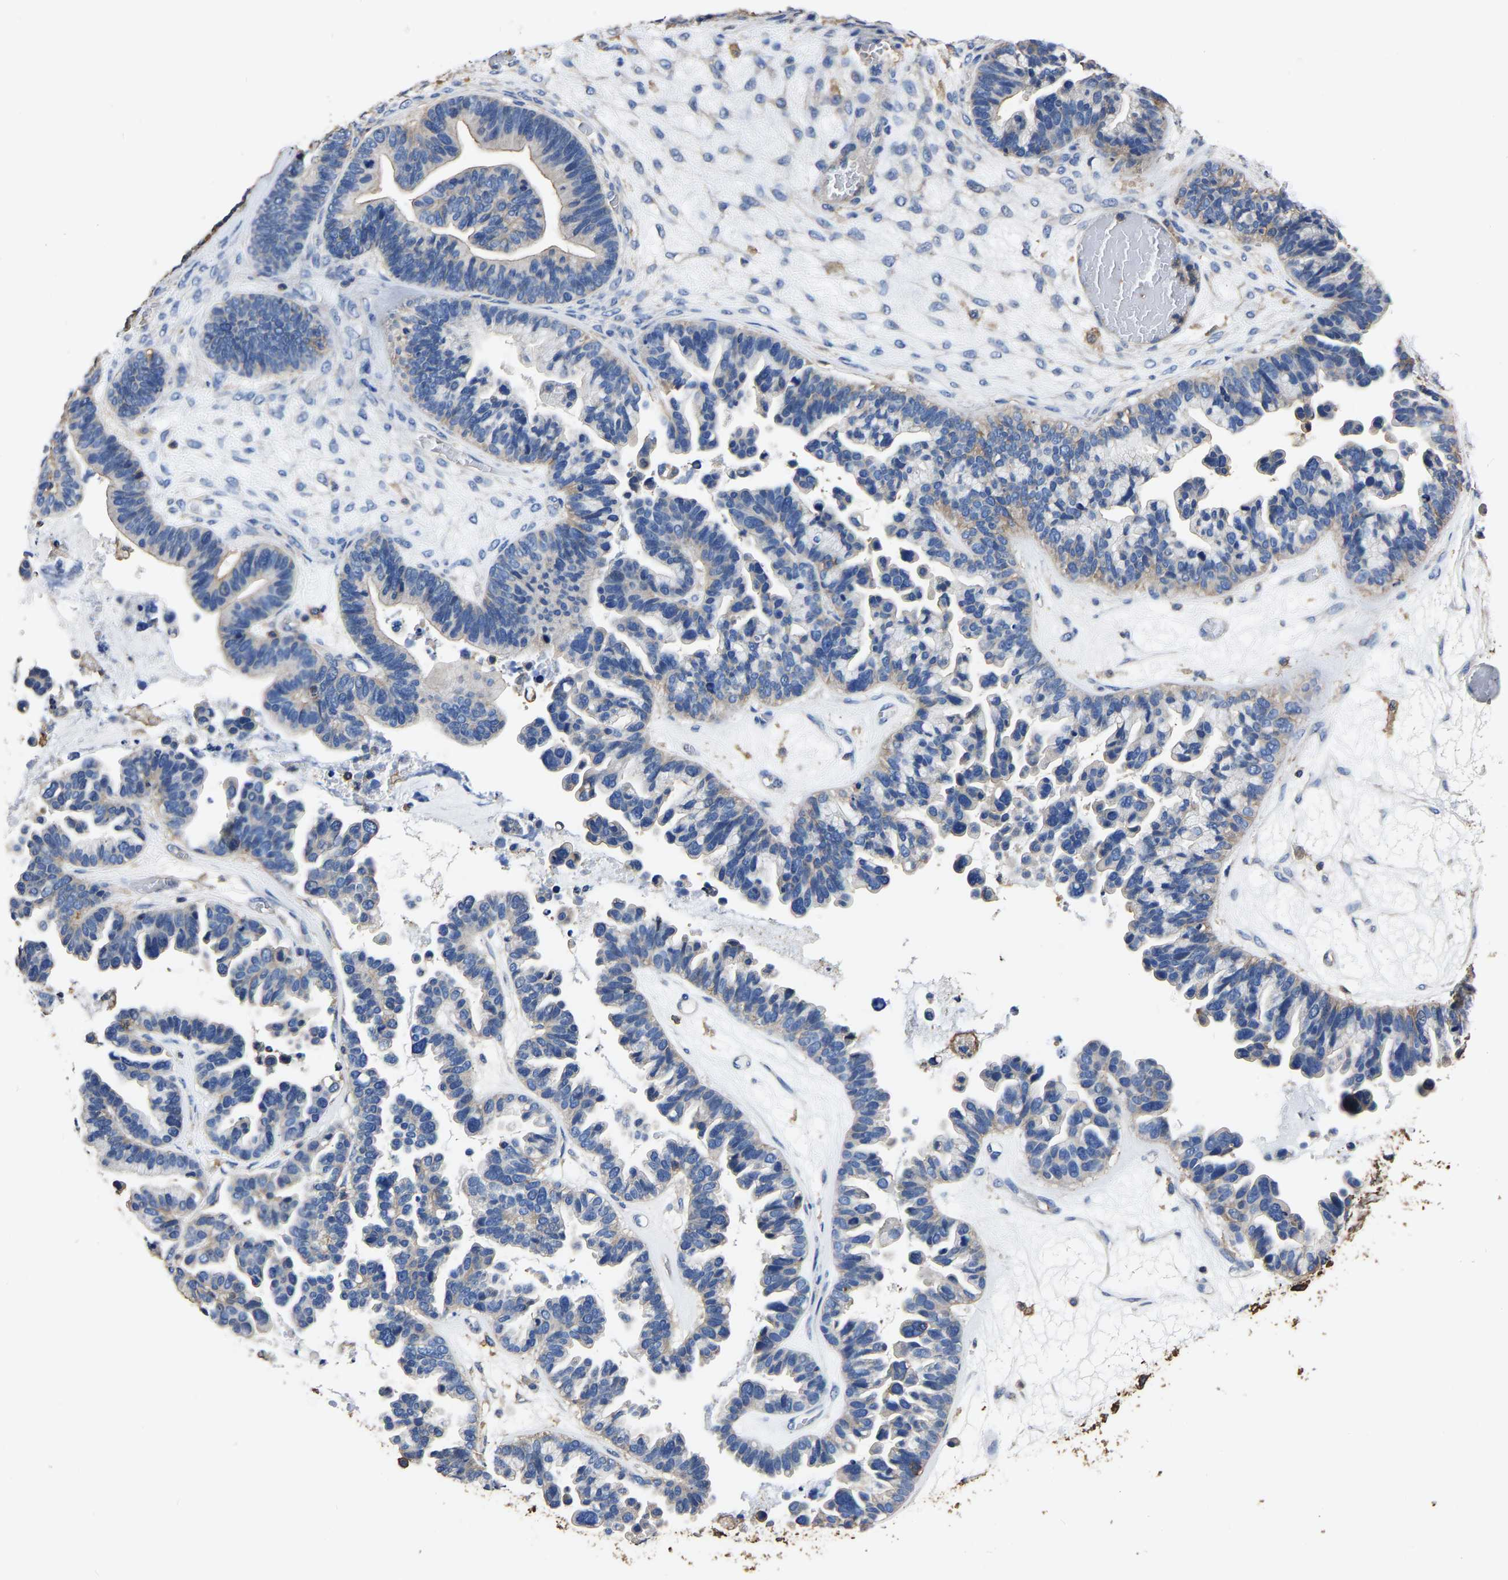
{"staining": {"intensity": "weak", "quantity": "<25%", "location": "cytoplasmic/membranous"}, "tissue": "ovarian cancer", "cell_type": "Tumor cells", "image_type": "cancer", "snomed": [{"axis": "morphology", "description": "Cystadenocarcinoma, serous, NOS"}, {"axis": "topography", "description": "Ovary"}], "caption": "Ovarian serous cystadenocarcinoma stained for a protein using IHC shows no staining tumor cells.", "gene": "ARMT1", "patient": {"sex": "female", "age": 56}}